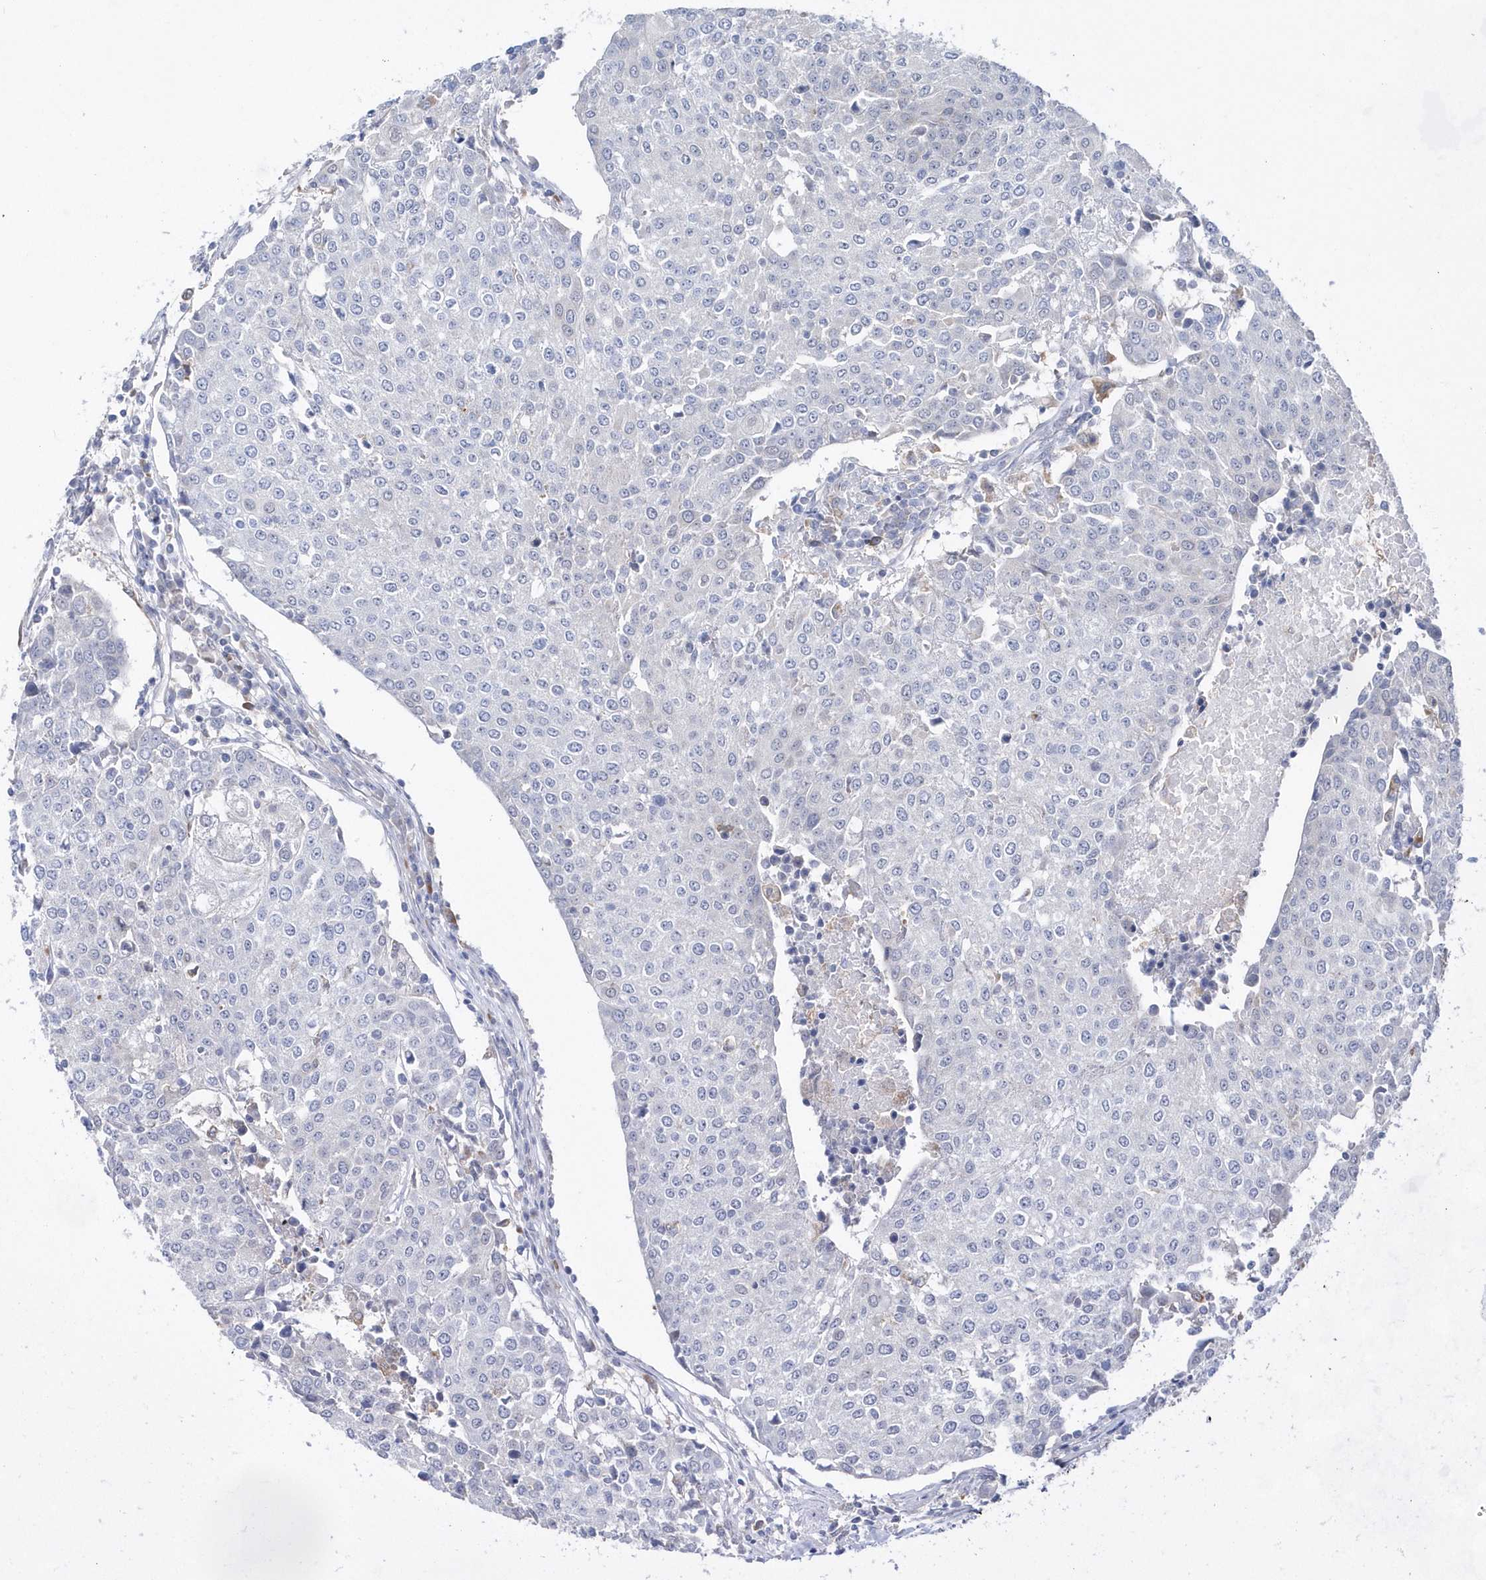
{"staining": {"intensity": "negative", "quantity": "none", "location": "none"}, "tissue": "urothelial cancer", "cell_type": "Tumor cells", "image_type": "cancer", "snomed": [{"axis": "morphology", "description": "Urothelial carcinoma, High grade"}, {"axis": "topography", "description": "Urinary bladder"}], "caption": "High magnification brightfield microscopy of urothelial cancer stained with DAB (3,3'-diaminobenzidine) (brown) and counterstained with hematoxylin (blue): tumor cells show no significant expression.", "gene": "BDH2", "patient": {"sex": "female", "age": 85}}